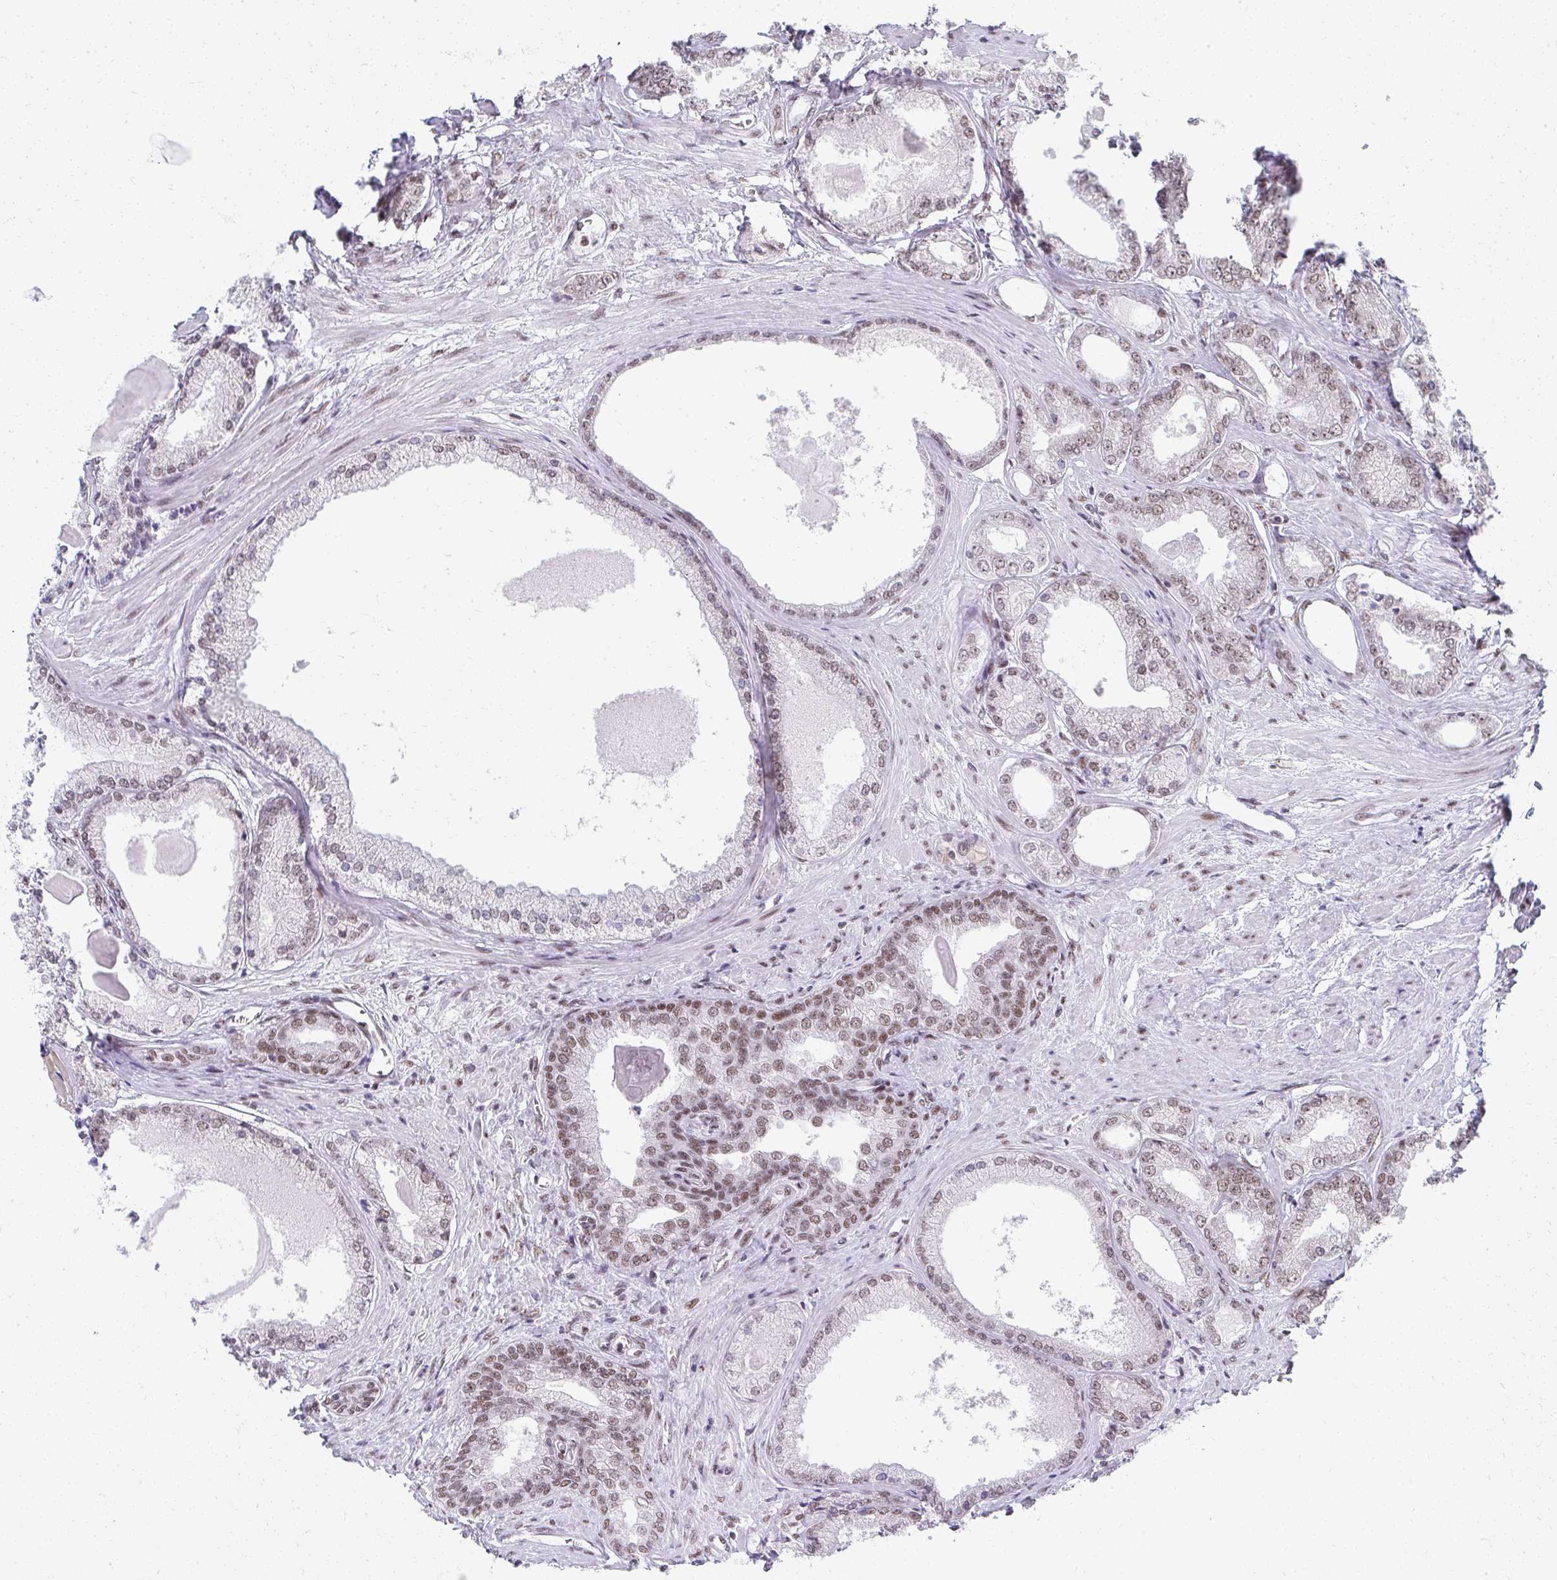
{"staining": {"intensity": "weak", "quantity": ">75%", "location": "nuclear"}, "tissue": "prostate cancer", "cell_type": "Tumor cells", "image_type": "cancer", "snomed": [{"axis": "morphology", "description": "Adenocarcinoma, NOS"}, {"axis": "morphology", "description": "Adenocarcinoma, Low grade"}, {"axis": "topography", "description": "Prostate"}], "caption": "Human adenocarcinoma (prostate) stained with a brown dye shows weak nuclear positive positivity in approximately >75% of tumor cells.", "gene": "CREBBP", "patient": {"sex": "male", "age": 68}}